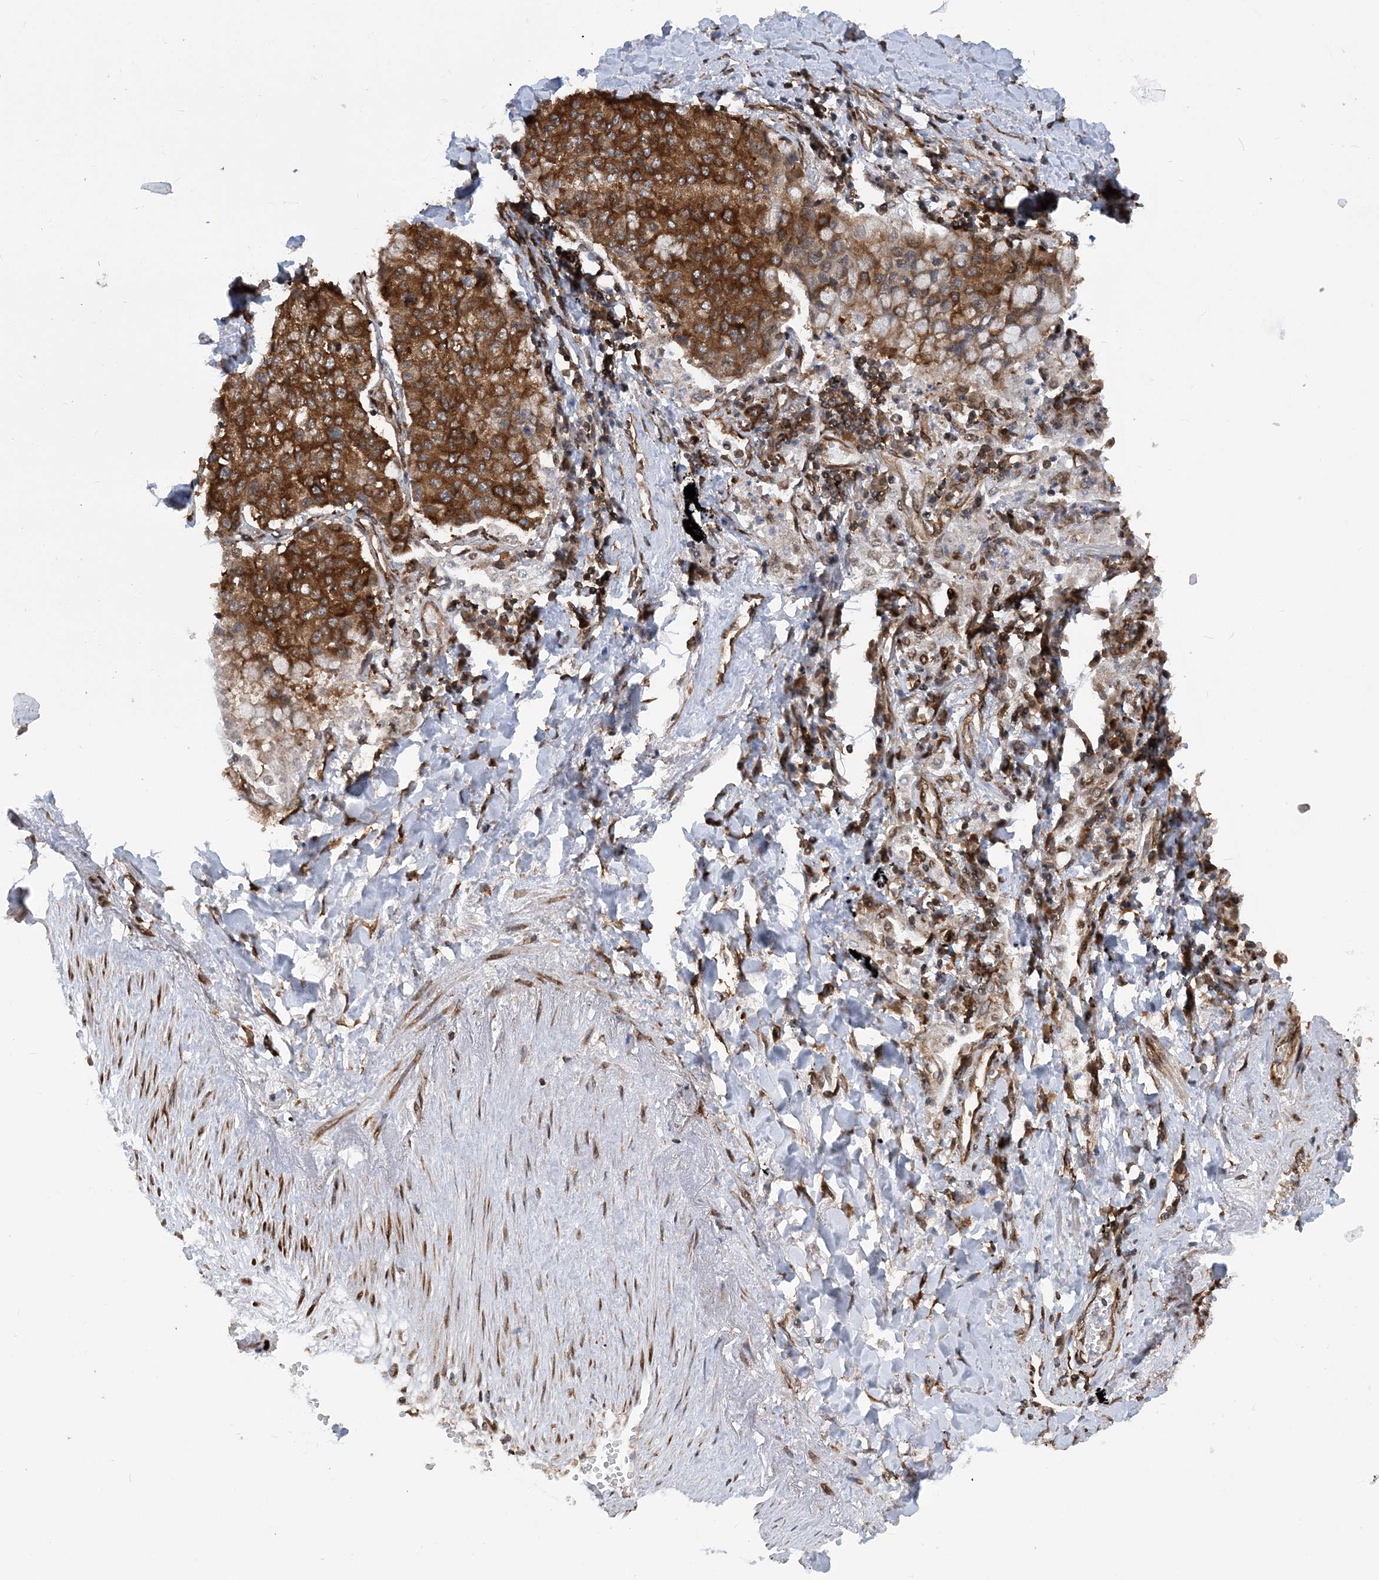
{"staining": {"intensity": "moderate", "quantity": ">75%", "location": "cytoplasmic/membranous"}, "tissue": "lung cancer", "cell_type": "Tumor cells", "image_type": "cancer", "snomed": [{"axis": "morphology", "description": "Squamous cell carcinoma, NOS"}, {"axis": "topography", "description": "Lung"}], "caption": "High-power microscopy captured an immunohistochemistry photomicrograph of lung cancer, revealing moderate cytoplasmic/membranous expression in approximately >75% of tumor cells.", "gene": "PHF1", "patient": {"sex": "male", "age": 74}}